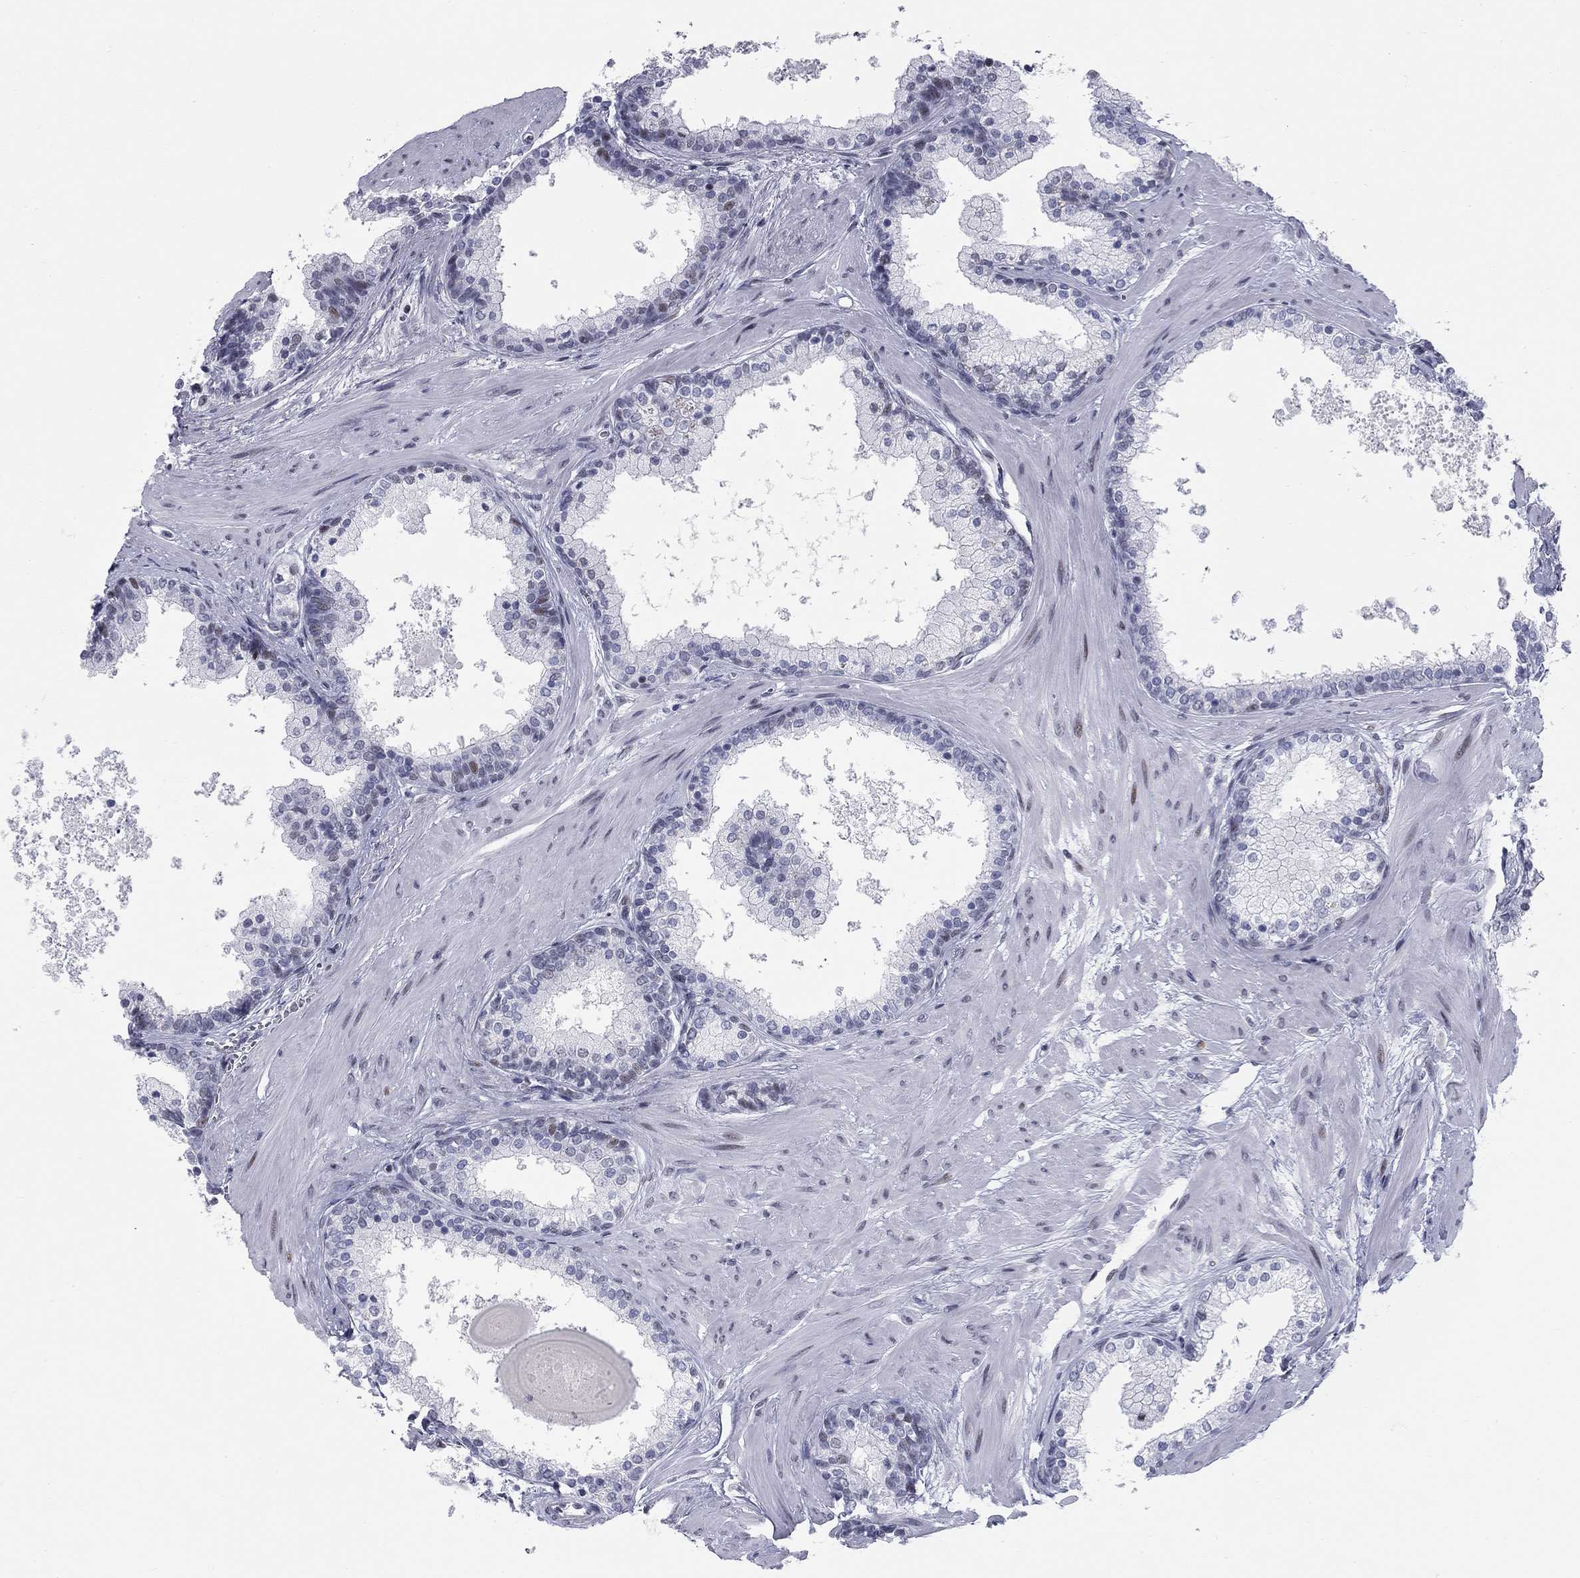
{"staining": {"intensity": "moderate", "quantity": "<25%", "location": "nuclear"}, "tissue": "prostate", "cell_type": "Glandular cells", "image_type": "normal", "snomed": [{"axis": "morphology", "description": "Normal tissue, NOS"}, {"axis": "topography", "description": "Prostate"}], "caption": "The photomicrograph reveals a brown stain indicating the presence of a protein in the nuclear of glandular cells in prostate.", "gene": "ASF1B", "patient": {"sex": "male", "age": 61}}